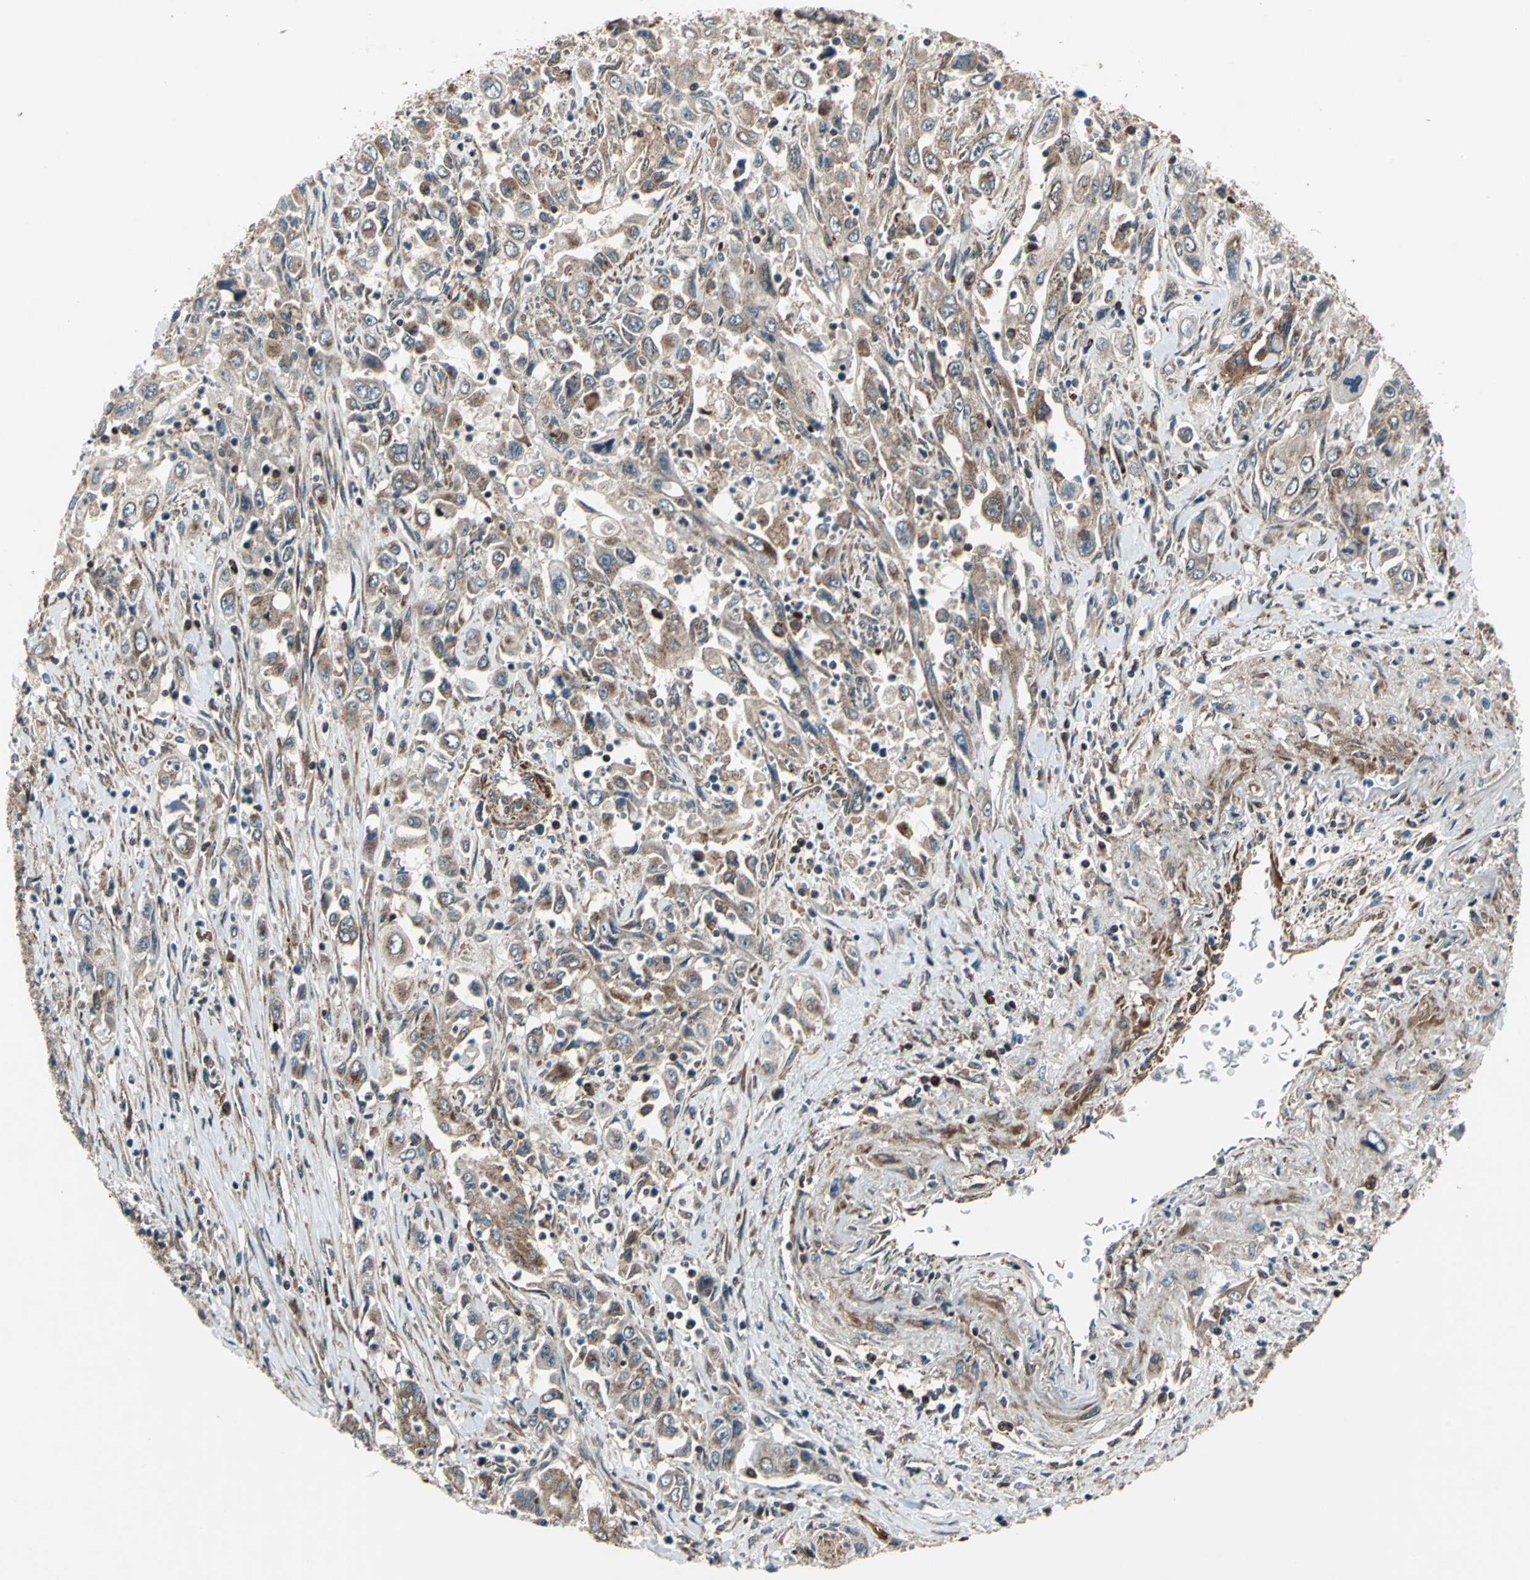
{"staining": {"intensity": "moderate", "quantity": ">75%", "location": "cytoplasmic/membranous"}, "tissue": "pancreatic cancer", "cell_type": "Tumor cells", "image_type": "cancer", "snomed": [{"axis": "morphology", "description": "Adenocarcinoma, NOS"}, {"axis": "topography", "description": "Pancreas"}], "caption": "Immunohistochemical staining of human pancreatic cancer demonstrates medium levels of moderate cytoplasmic/membranous positivity in approximately >75% of tumor cells. (Stains: DAB (3,3'-diaminobenzidine) in brown, nuclei in blue, Microscopy: brightfield microscopy at high magnification).", "gene": "AATF", "patient": {"sex": "male", "age": 70}}